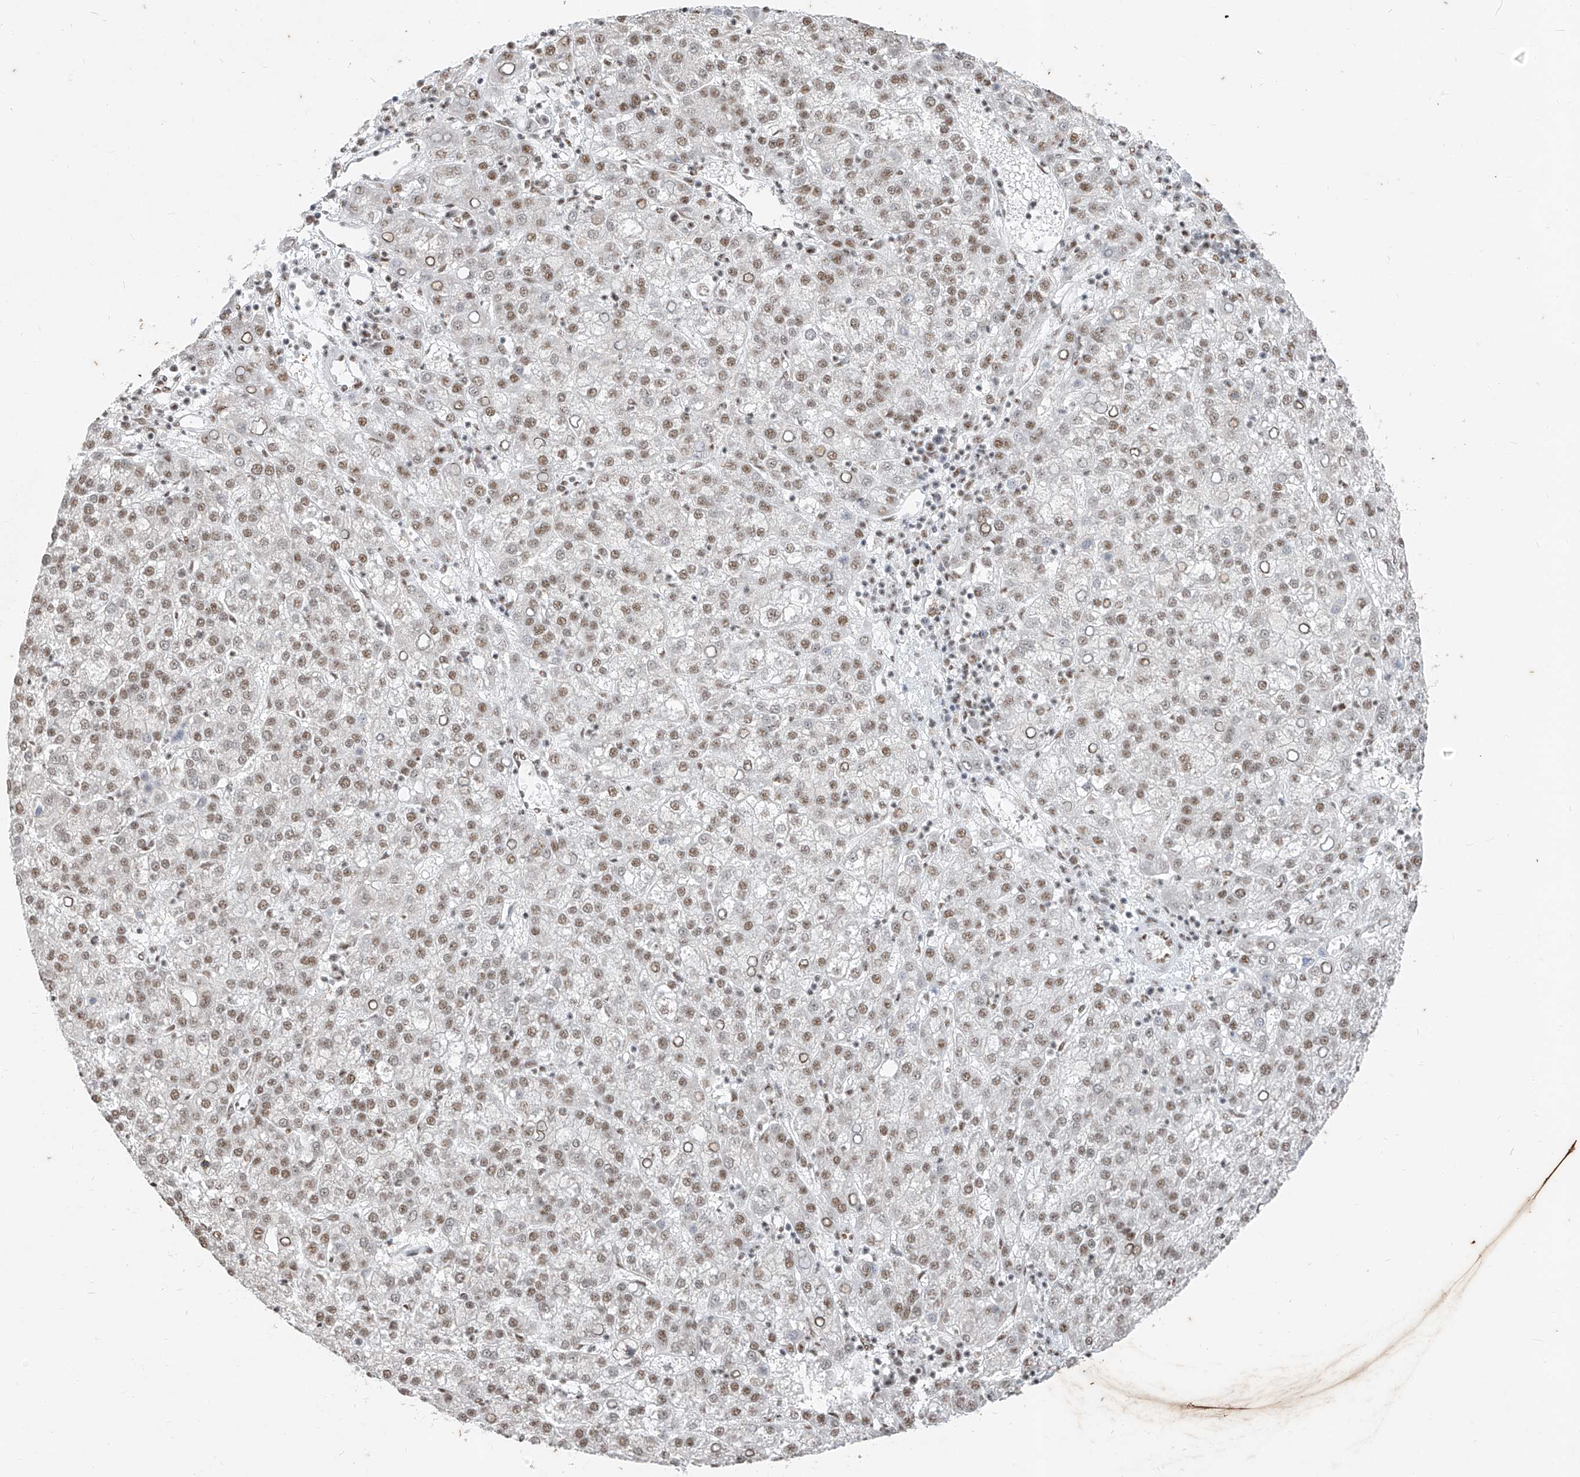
{"staining": {"intensity": "moderate", "quantity": ">75%", "location": "nuclear"}, "tissue": "liver cancer", "cell_type": "Tumor cells", "image_type": "cancer", "snomed": [{"axis": "morphology", "description": "Carcinoma, Hepatocellular, NOS"}, {"axis": "topography", "description": "Liver"}], "caption": "DAB (3,3'-diaminobenzidine) immunohistochemical staining of hepatocellular carcinoma (liver) exhibits moderate nuclear protein expression in about >75% of tumor cells.", "gene": "TFEC", "patient": {"sex": "female", "age": 58}}